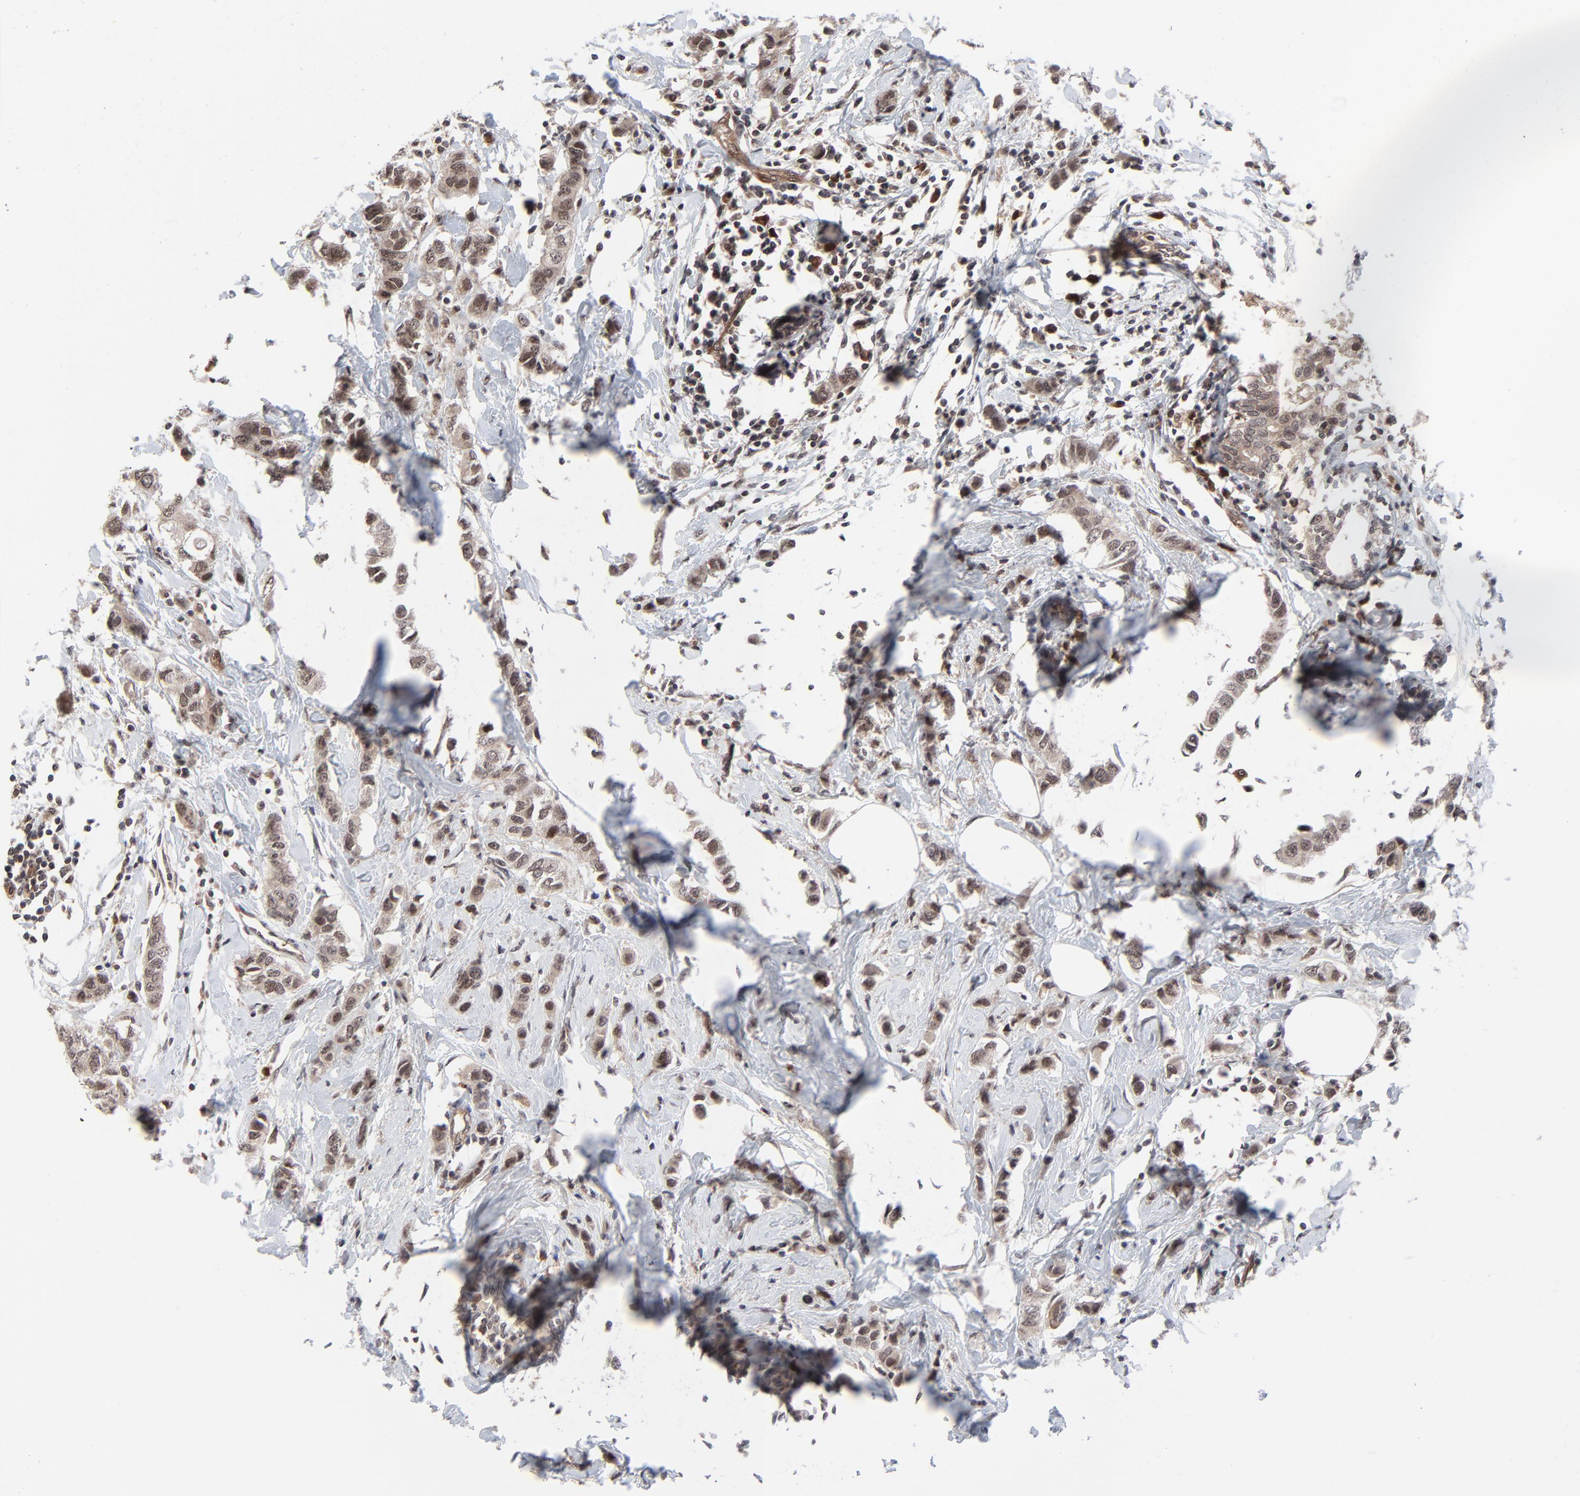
{"staining": {"intensity": "moderate", "quantity": ">75%", "location": "cytoplasmic/membranous,nuclear"}, "tissue": "breast cancer", "cell_type": "Tumor cells", "image_type": "cancer", "snomed": [{"axis": "morphology", "description": "Normal tissue, NOS"}, {"axis": "morphology", "description": "Duct carcinoma"}, {"axis": "topography", "description": "Breast"}], "caption": "Breast infiltrating ductal carcinoma stained with immunohistochemistry (IHC) shows moderate cytoplasmic/membranous and nuclear expression in approximately >75% of tumor cells.", "gene": "CASP10", "patient": {"sex": "female", "age": 50}}